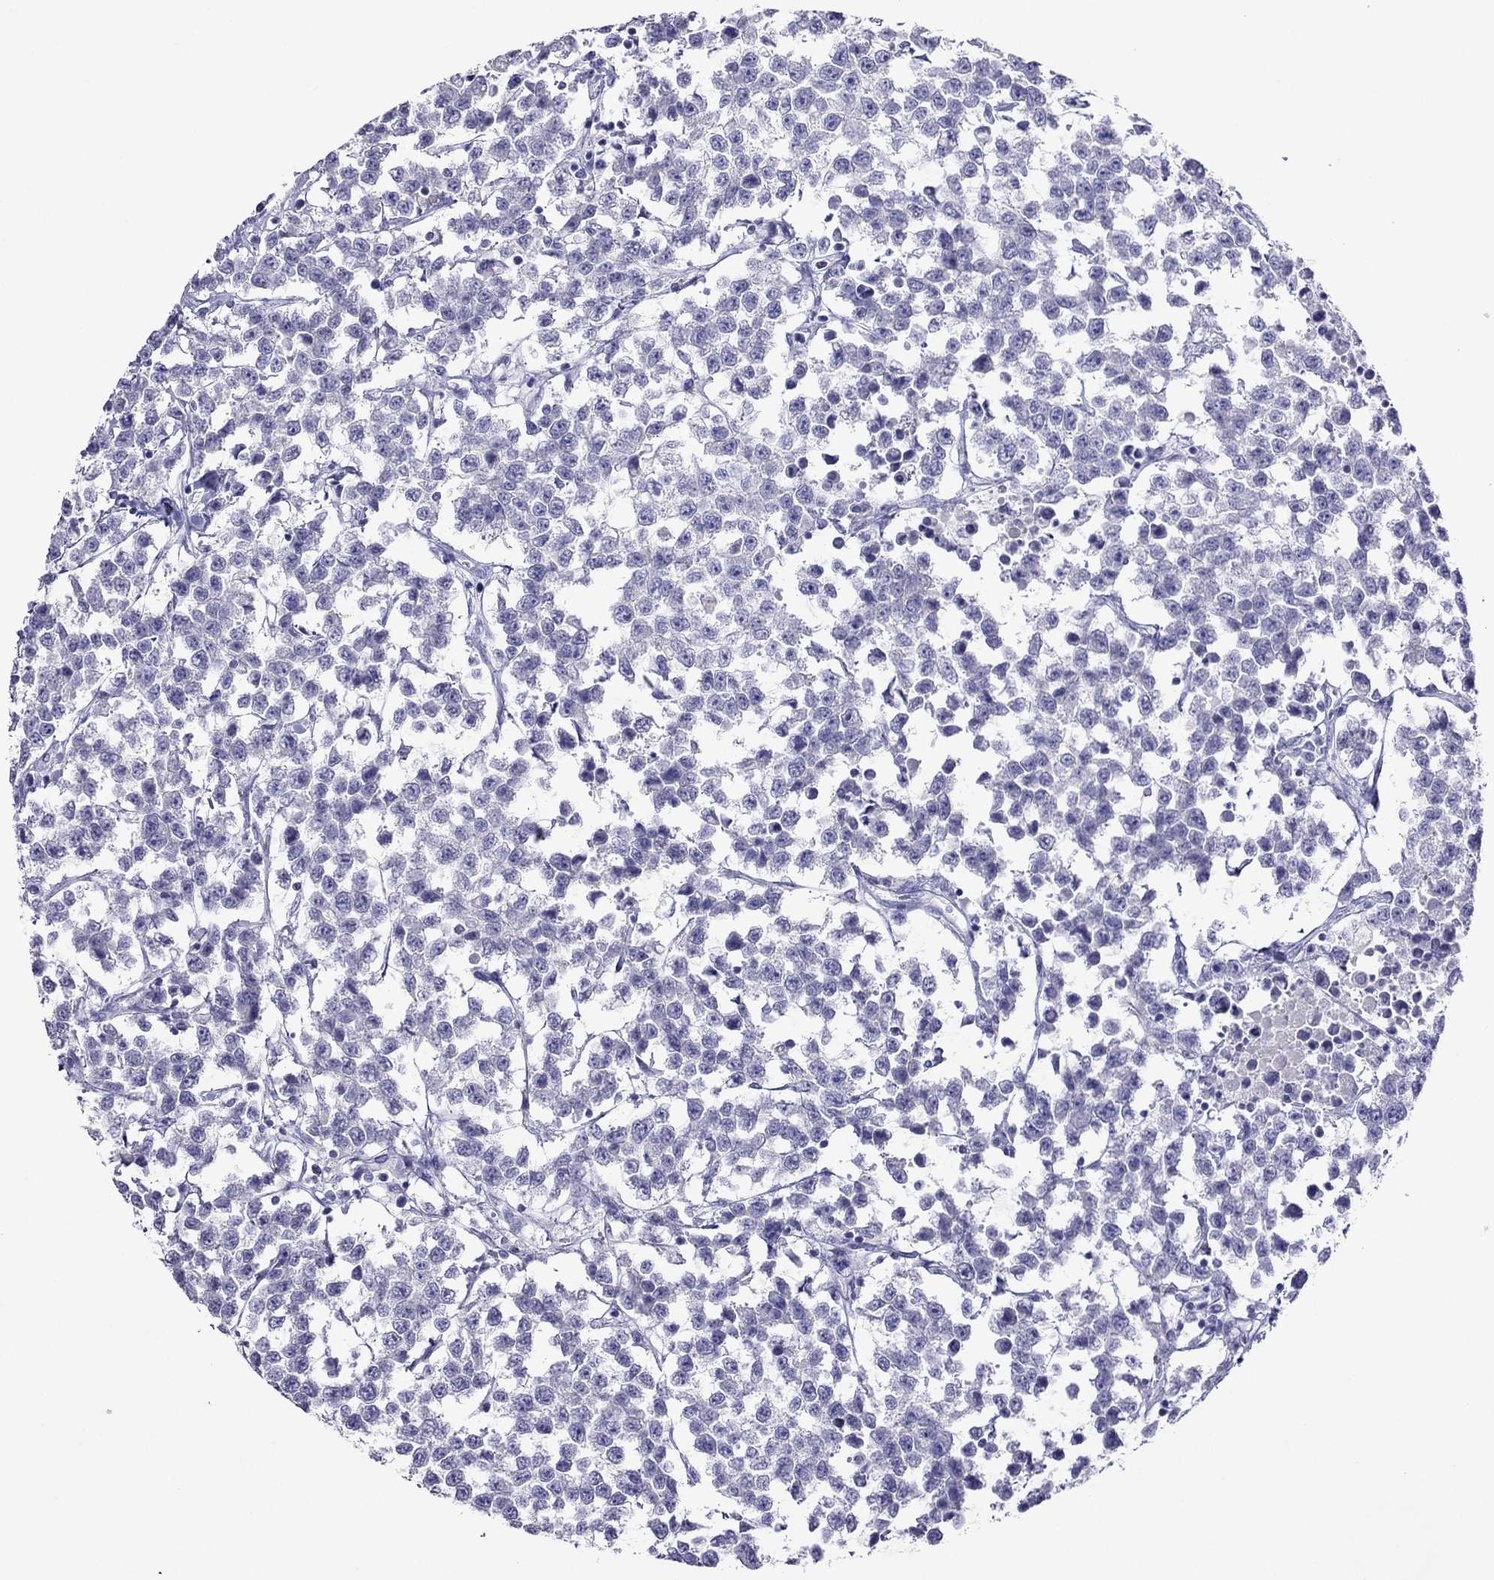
{"staining": {"intensity": "negative", "quantity": "none", "location": "none"}, "tissue": "testis cancer", "cell_type": "Tumor cells", "image_type": "cancer", "snomed": [{"axis": "morphology", "description": "Seminoma, NOS"}, {"axis": "topography", "description": "Testis"}], "caption": "A high-resolution photomicrograph shows immunohistochemistry staining of testis cancer, which reveals no significant positivity in tumor cells. (DAB (3,3'-diaminobenzidine) IHC visualized using brightfield microscopy, high magnification).", "gene": "PCDHA6", "patient": {"sex": "male", "age": 59}}